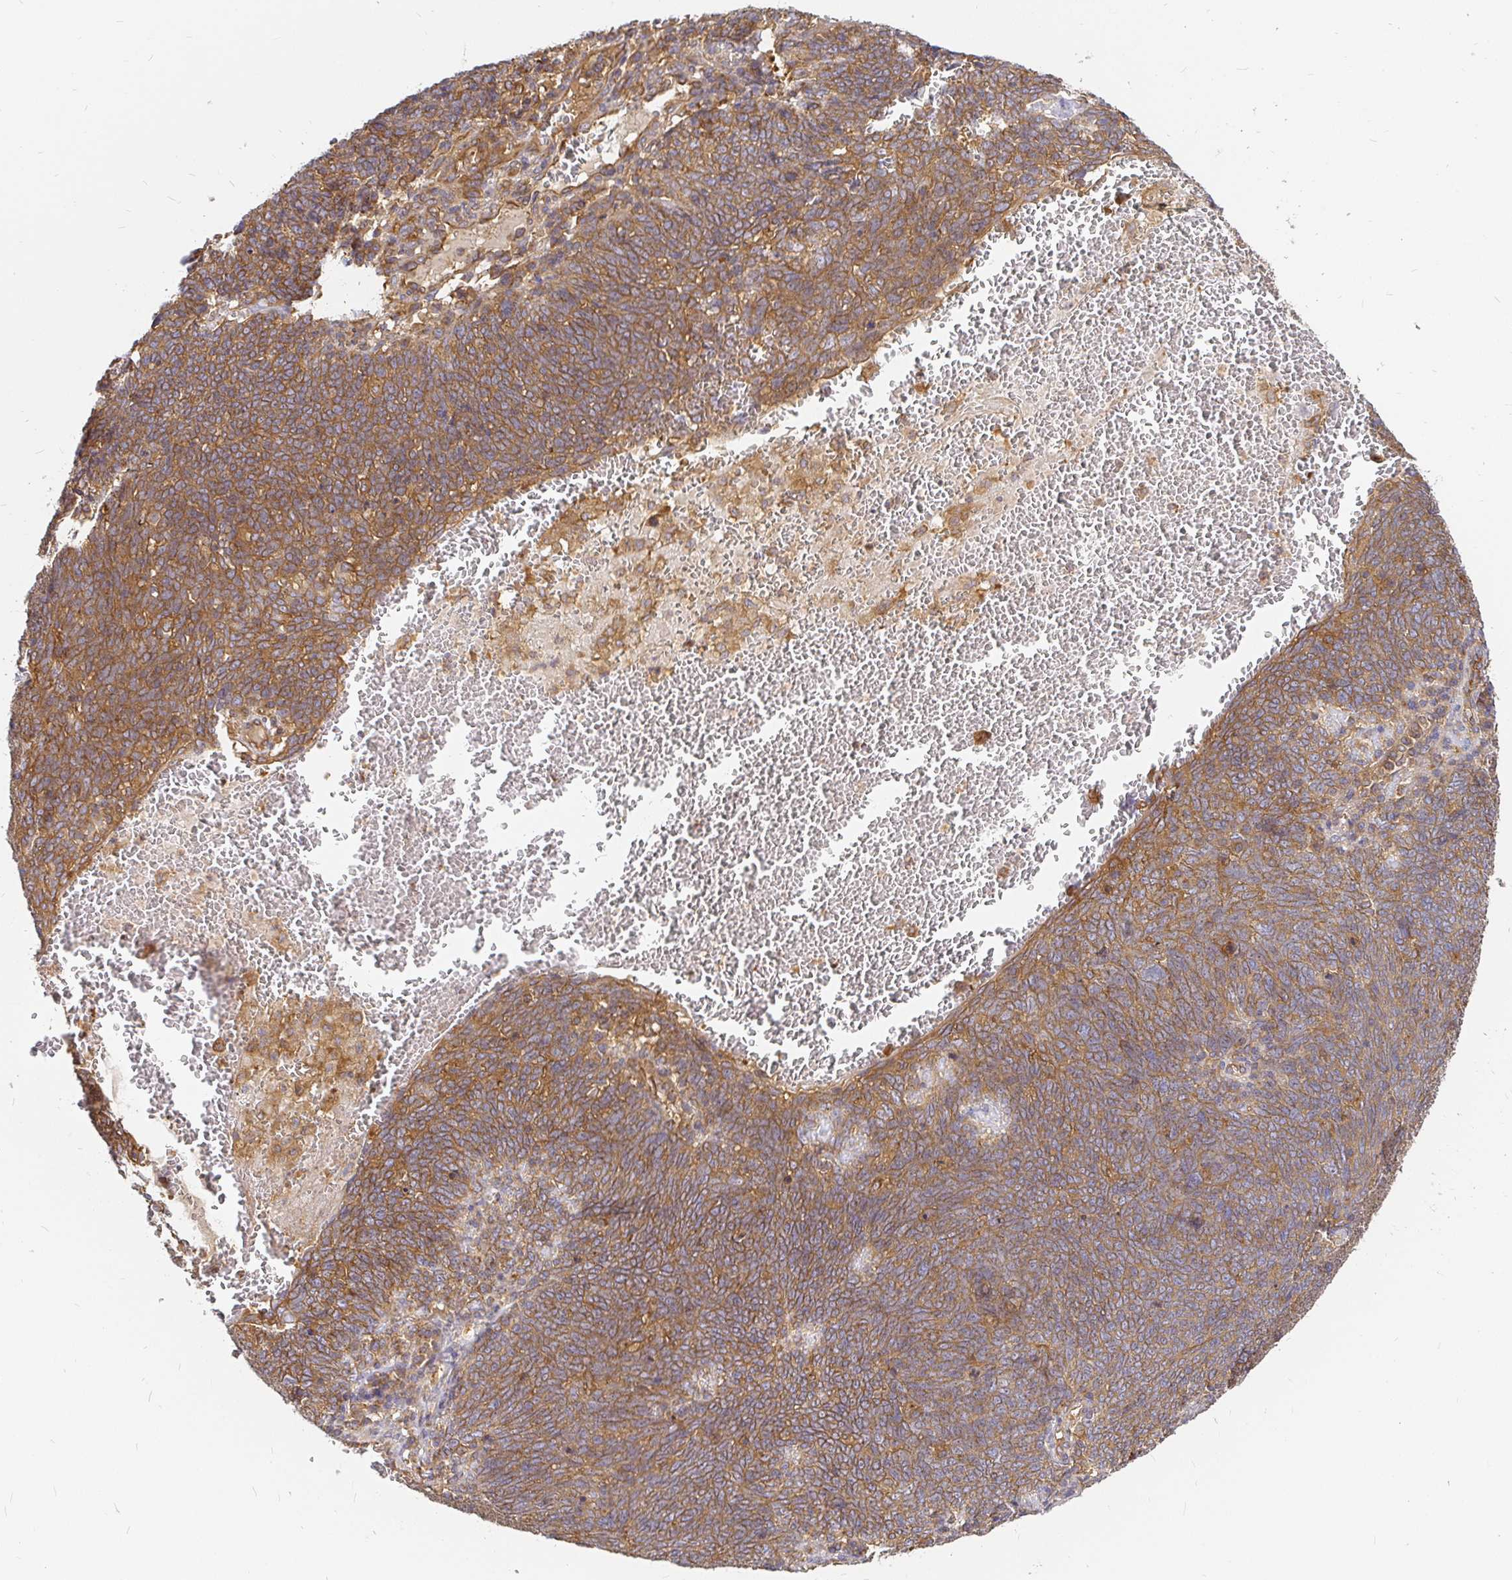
{"staining": {"intensity": "moderate", "quantity": ">75%", "location": "cytoplasmic/membranous"}, "tissue": "lung cancer", "cell_type": "Tumor cells", "image_type": "cancer", "snomed": [{"axis": "morphology", "description": "Squamous cell carcinoma, NOS"}, {"axis": "topography", "description": "Lung"}], "caption": "This is a micrograph of IHC staining of squamous cell carcinoma (lung), which shows moderate expression in the cytoplasmic/membranous of tumor cells.", "gene": "KIF5B", "patient": {"sex": "female", "age": 72}}